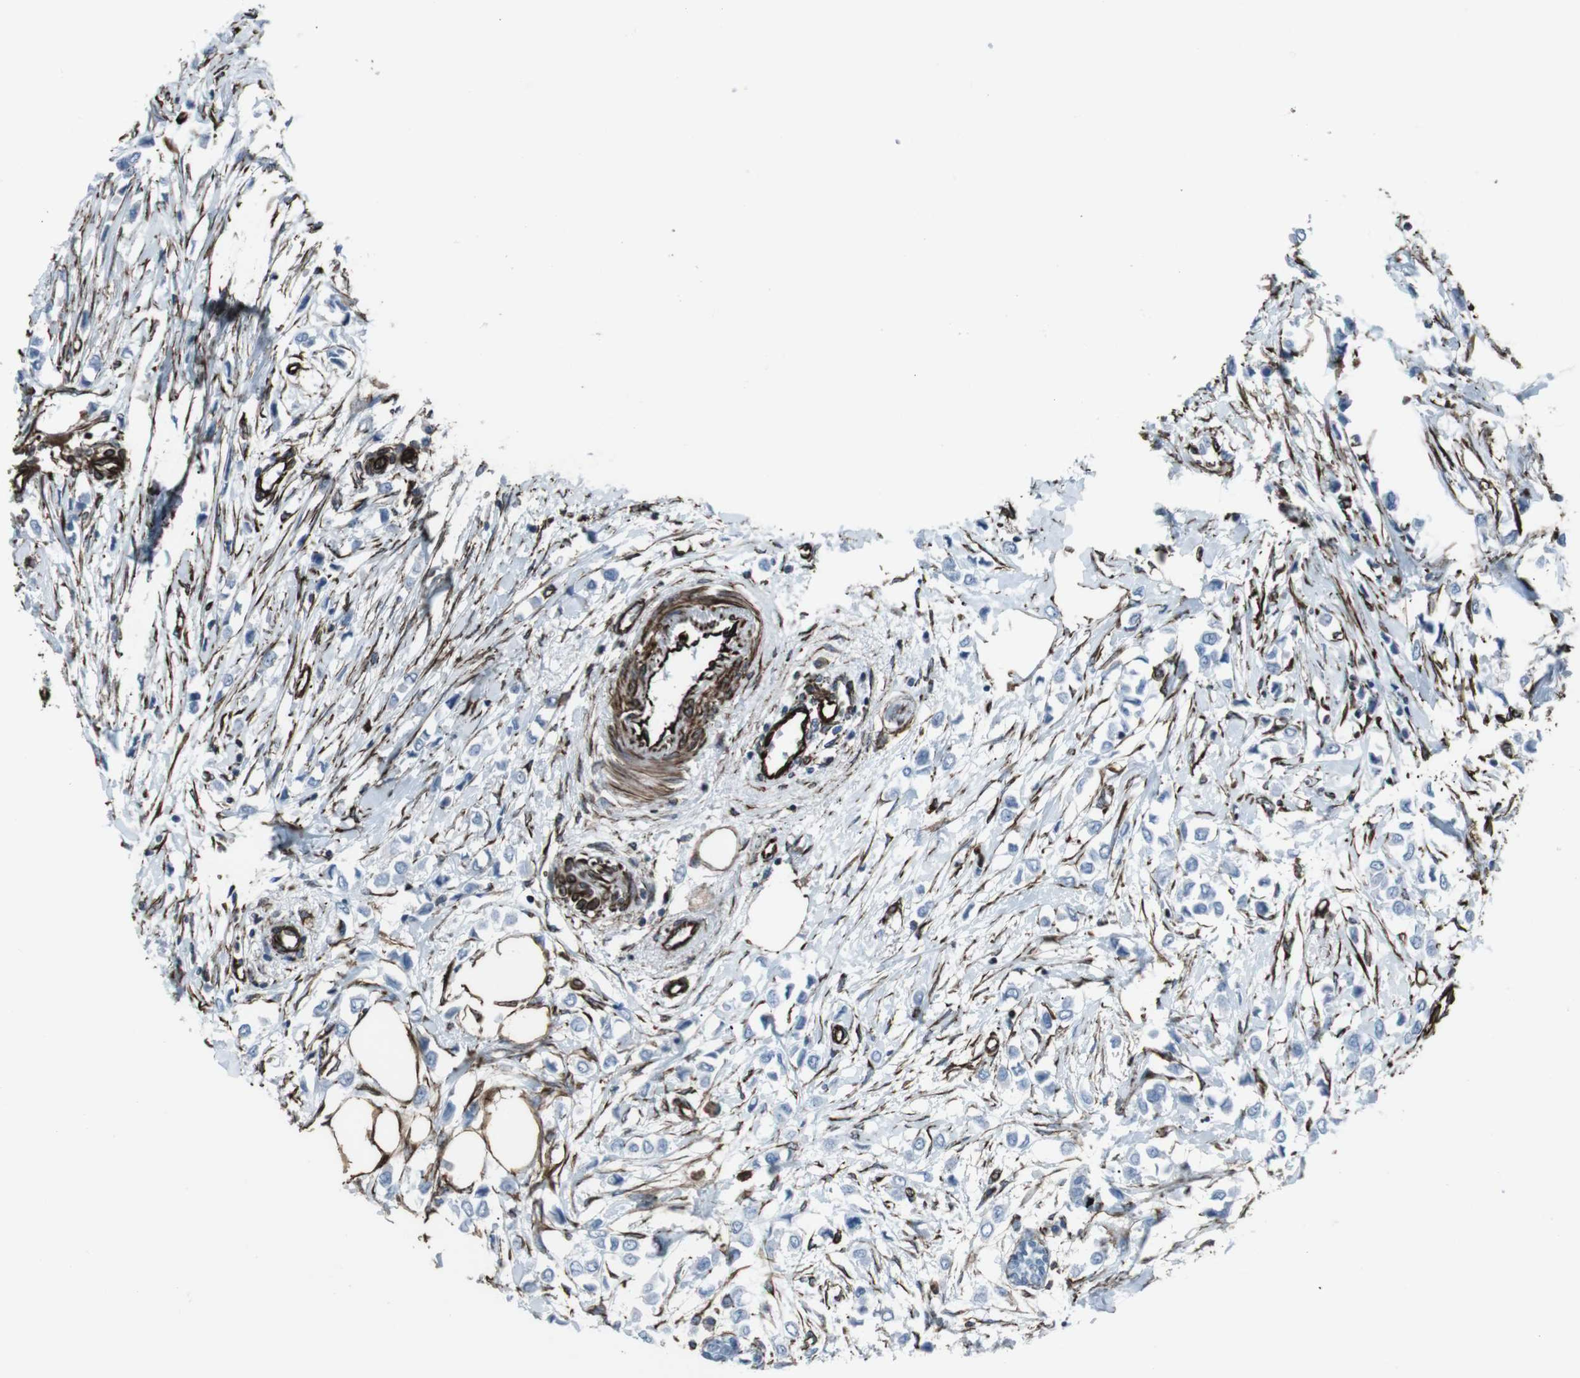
{"staining": {"intensity": "negative", "quantity": "none", "location": "none"}, "tissue": "breast cancer", "cell_type": "Tumor cells", "image_type": "cancer", "snomed": [{"axis": "morphology", "description": "Lobular carcinoma"}, {"axis": "topography", "description": "Breast"}], "caption": "This is a micrograph of immunohistochemistry (IHC) staining of breast cancer (lobular carcinoma), which shows no expression in tumor cells.", "gene": "ZDHHC6", "patient": {"sex": "female", "age": 51}}